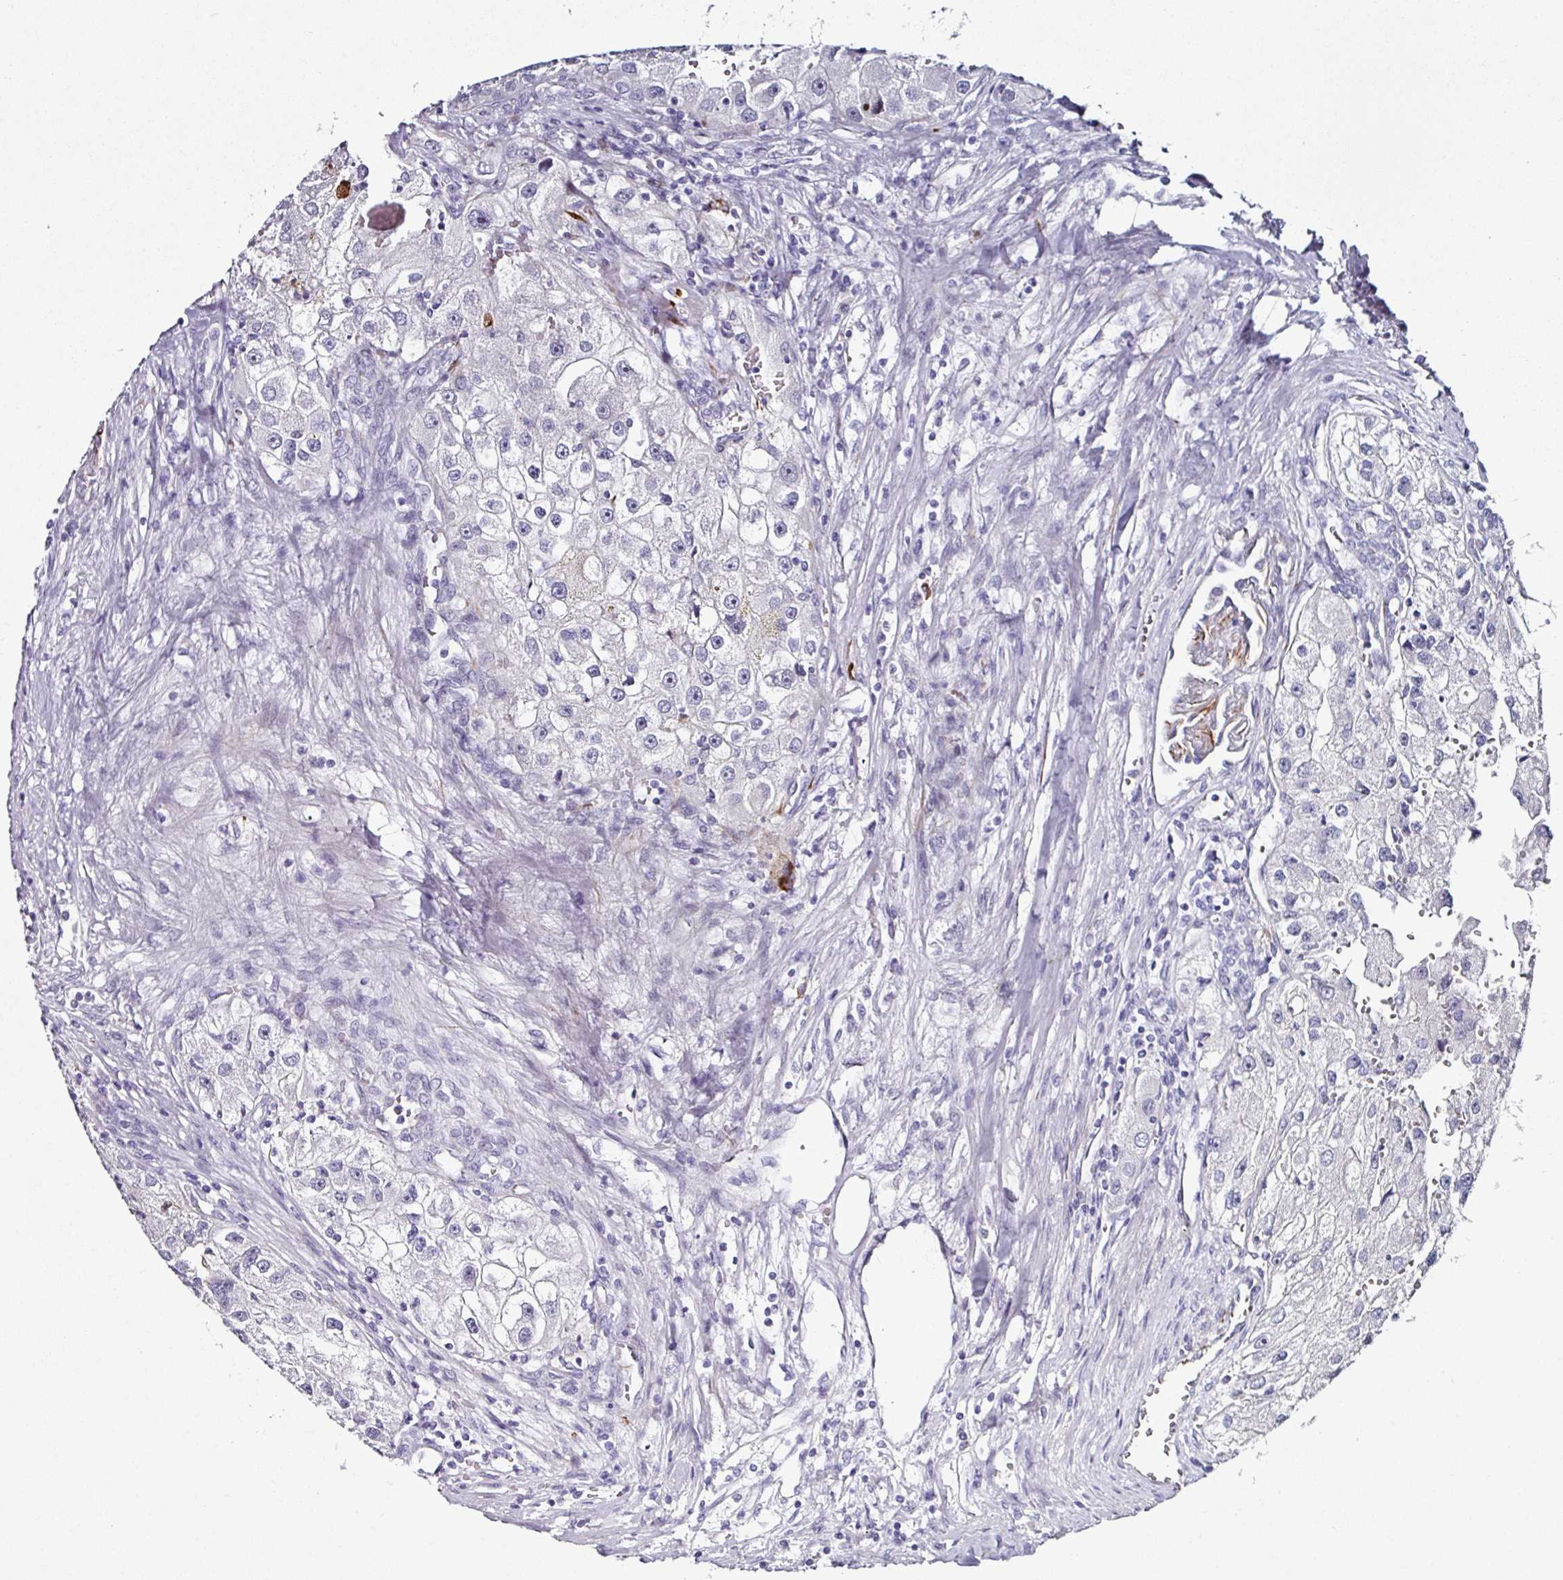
{"staining": {"intensity": "negative", "quantity": "none", "location": "none"}, "tissue": "renal cancer", "cell_type": "Tumor cells", "image_type": "cancer", "snomed": [{"axis": "morphology", "description": "Adenocarcinoma, NOS"}, {"axis": "topography", "description": "Kidney"}], "caption": "Immunohistochemical staining of renal adenocarcinoma demonstrates no significant expression in tumor cells.", "gene": "TMPRSS9", "patient": {"sex": "male", "age": 63}}